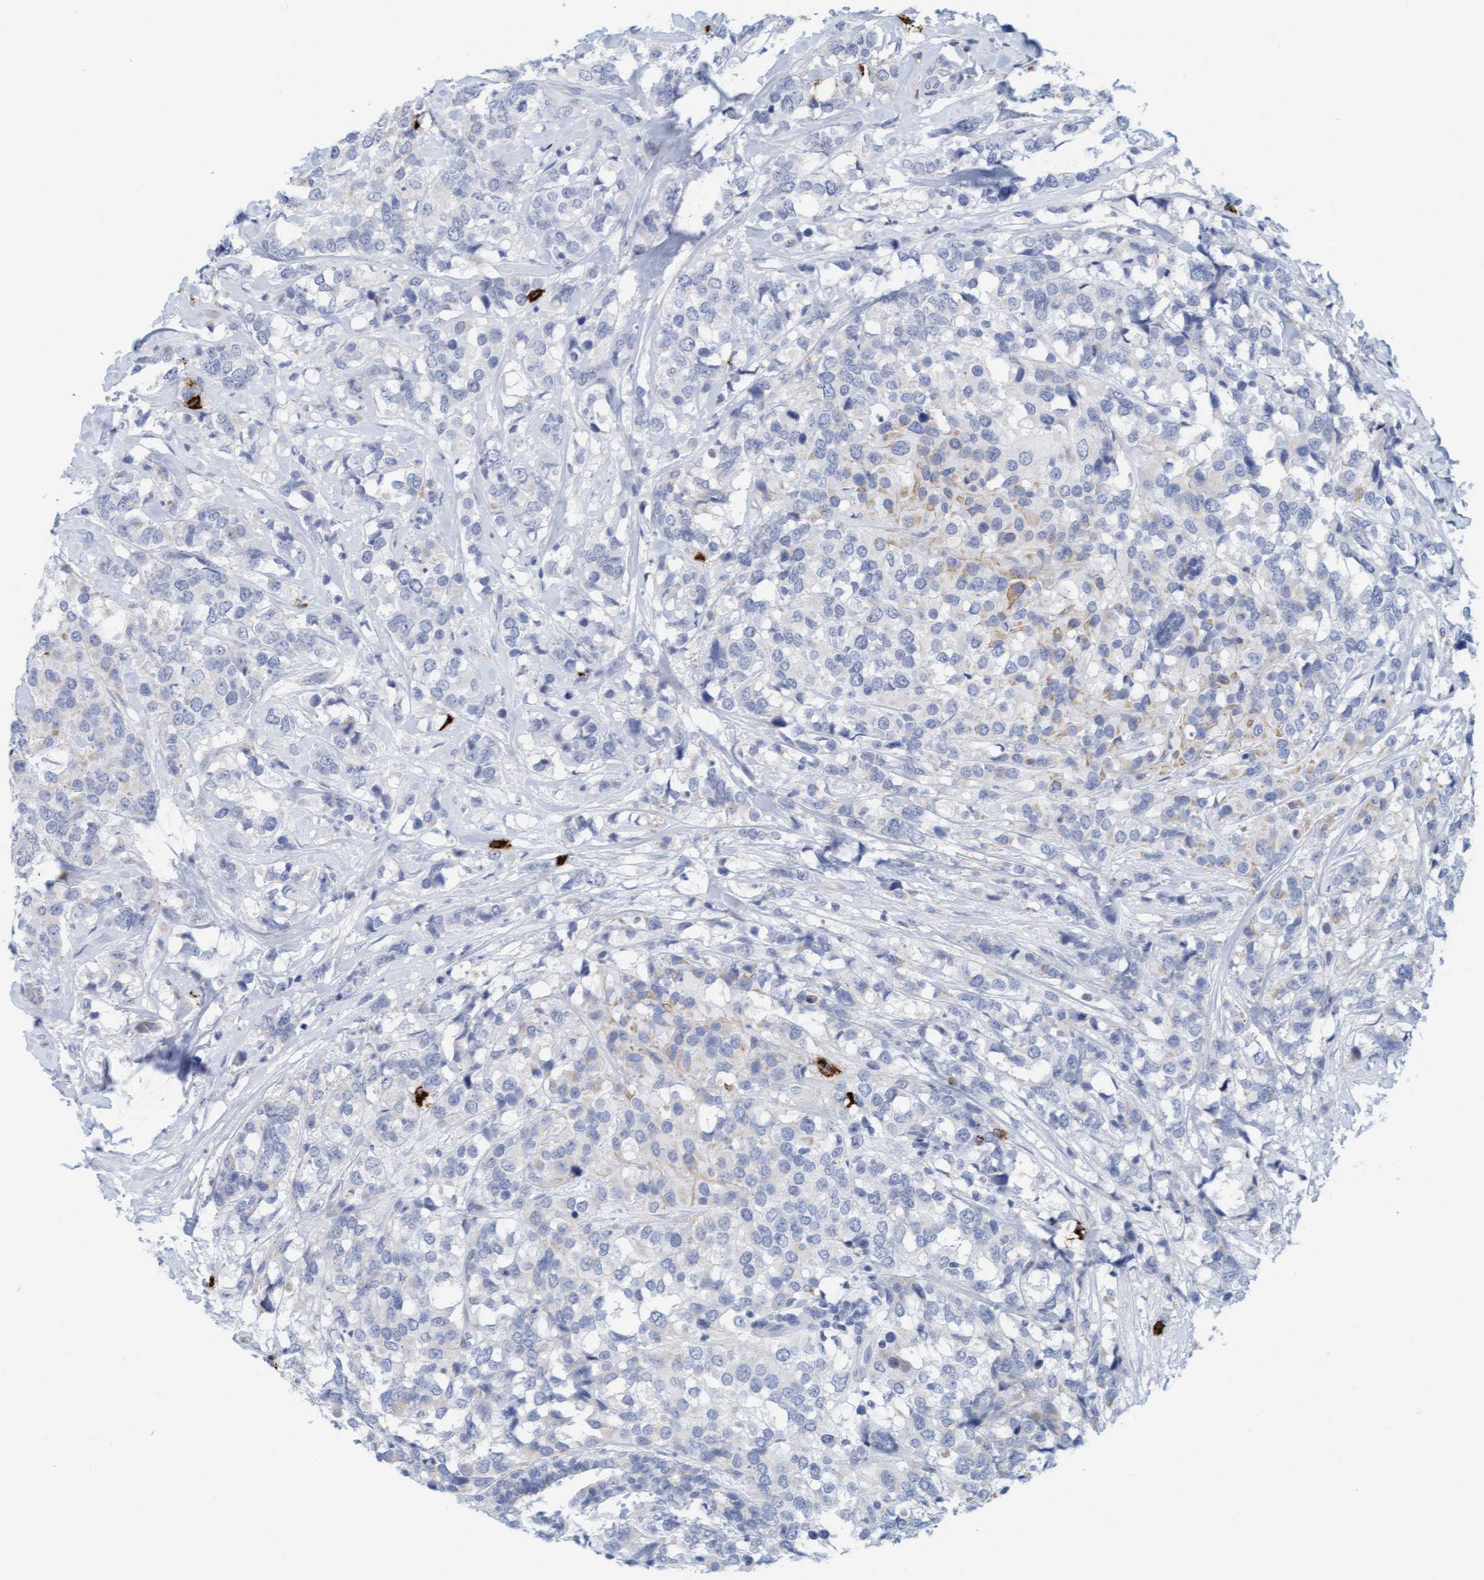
{"staining": {"intensity": "weak", "quantity": "<25%", "location": "cytoplasmic/membranous"}, "tissue": "breast cancer", "cell_type": "Tumor cells", "image_type": "cancer", "snomed": [{"axis": "morphology", "description": "Lobular carcinoma"}, {"axis": "topography", "description": "Breast"}], "caption": "This is an immunohistochemistry photomicrograph of breast cancer. There is no expression in tumor cells.", "gene": "CPA3", "patient": {"sex": "female", "age": 59}}